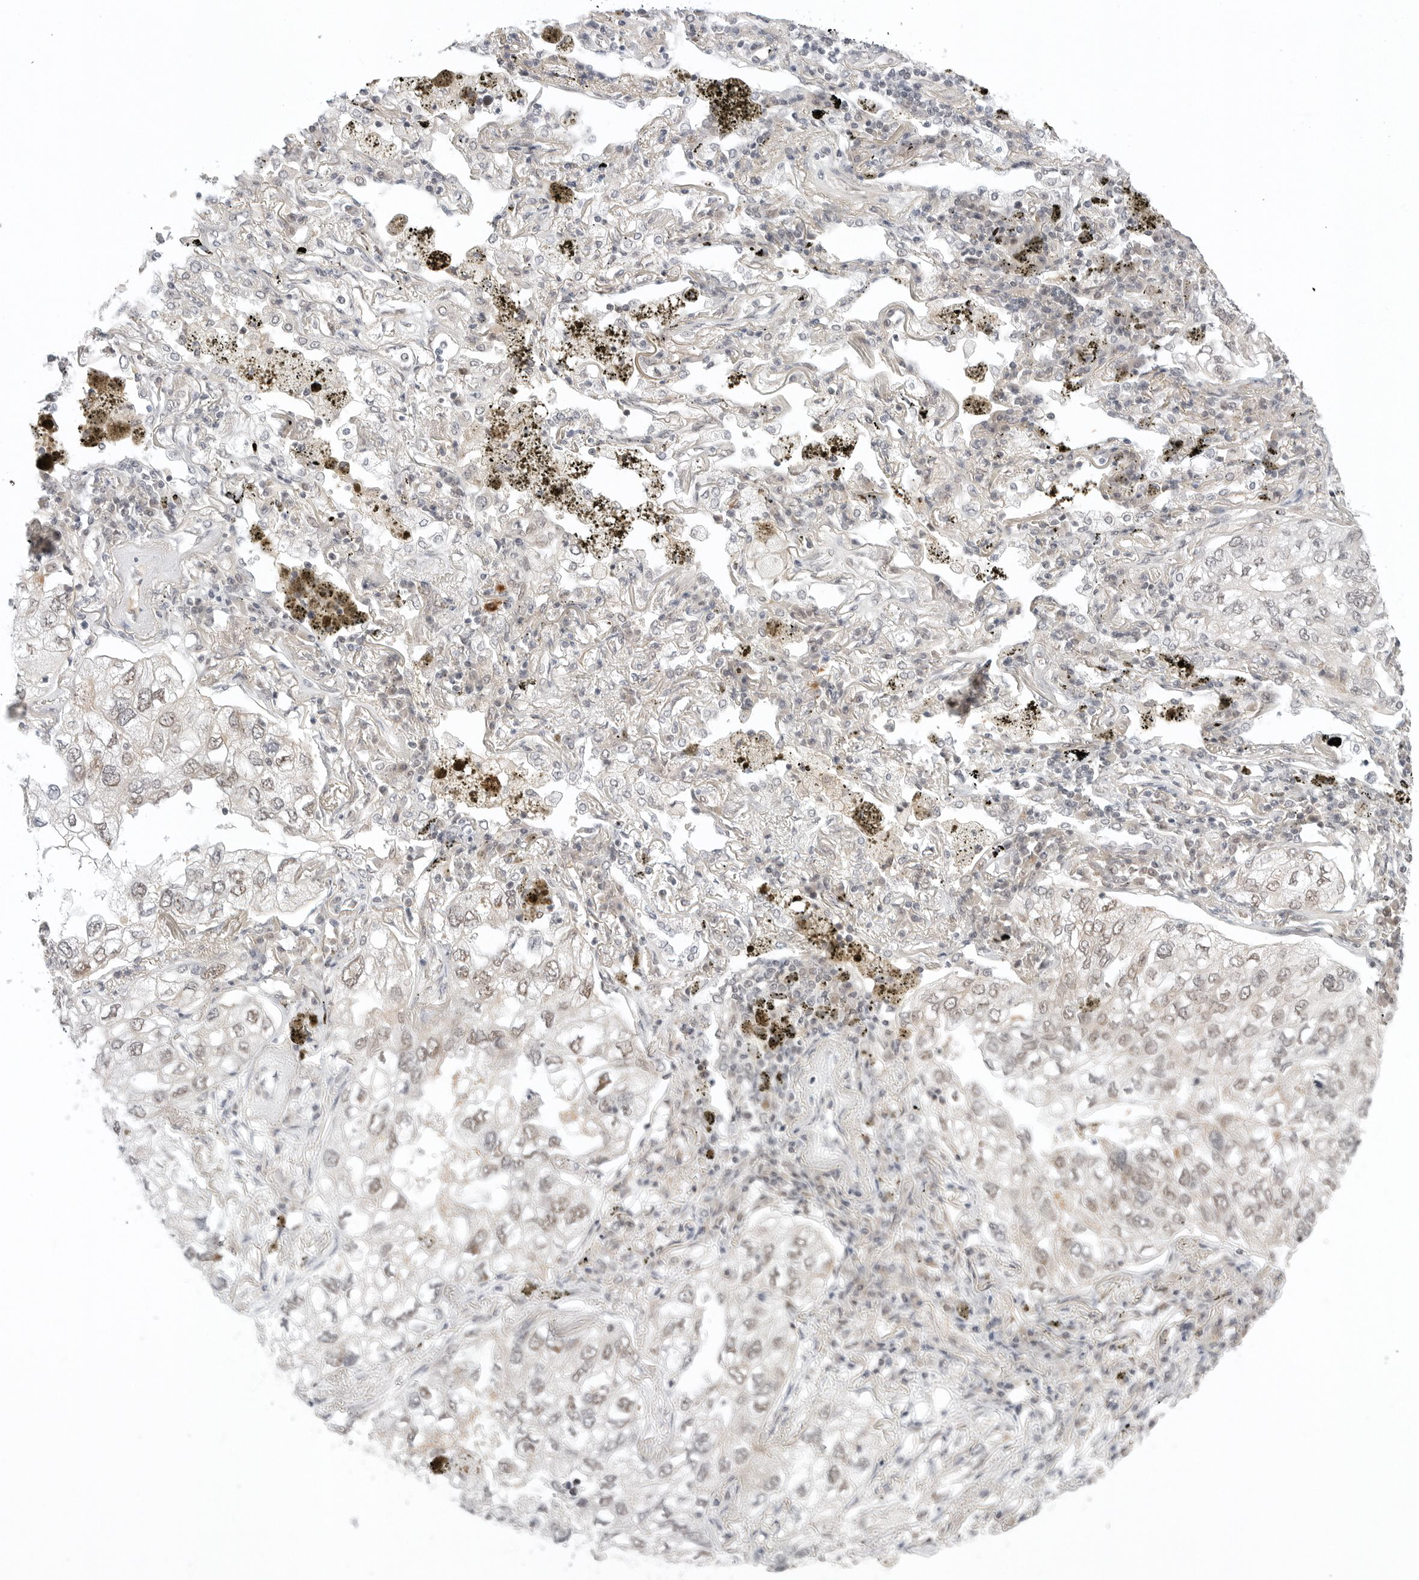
{"staining": {"intensity": "weak", "quantity": "25%-75%", "location": "nuclear"}, "tissue": "lung cancer", "cell_type": "Tumor cells", "image_type": "cancer", "snomed": [{"axis": "morphology", "description": "Adenocarcinoma, NOS"}, {"axis": "topography", "description": "Lung"}], "caption": "Immunohistochemical staining of adenocarcinoma (lung) reveals low levels of weak nuclear protein expression in about 25%-75% of tumor cells.", "gene": "TSEN2", "patient": {"sex": "male", "age": 65}}